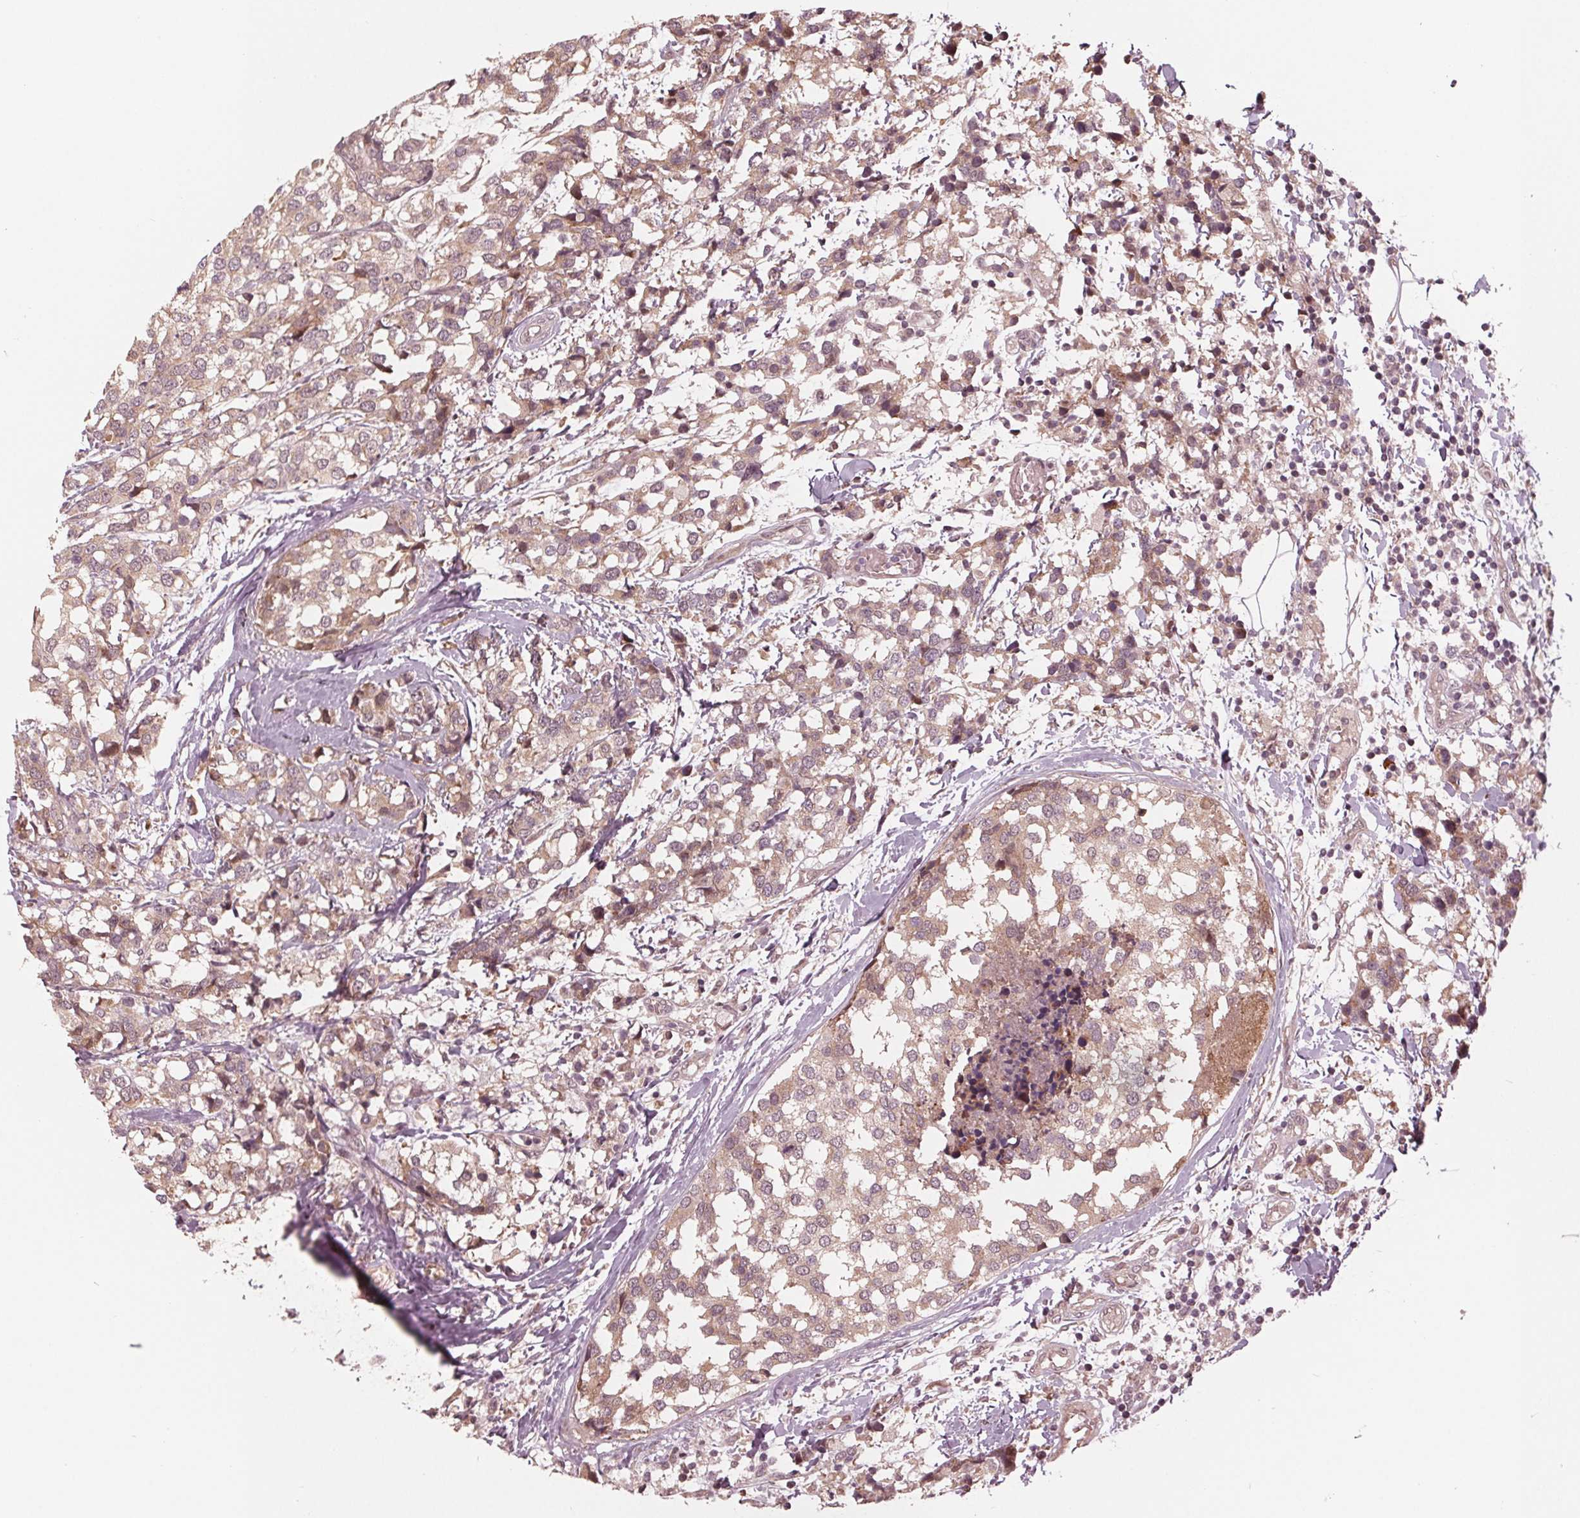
{"staining": {"intensity": "weak", "quantity": ">75%", "location": "cytoplasmic/membranous,nuclear"}, "tissue": "breast cancer", "cell_type": "Tumor cells", "image_type": "cancer", "snomed": [{"axis": "morphology", "description": "Lobular carcinoma"}, {"axis": "topography", "description": "Breast"}], "caption": "Breast cancer stained for a protein exhibits weak cytoplasmic/membranous and nuclear positivity in tumor cells. The staining is performed using DAB brown chromogen to label protein expression. The nuclei are counter-stained blue using hematoxylin.", "gene": "ZNF471", "patient": {"sex": "female", "age": 59}}